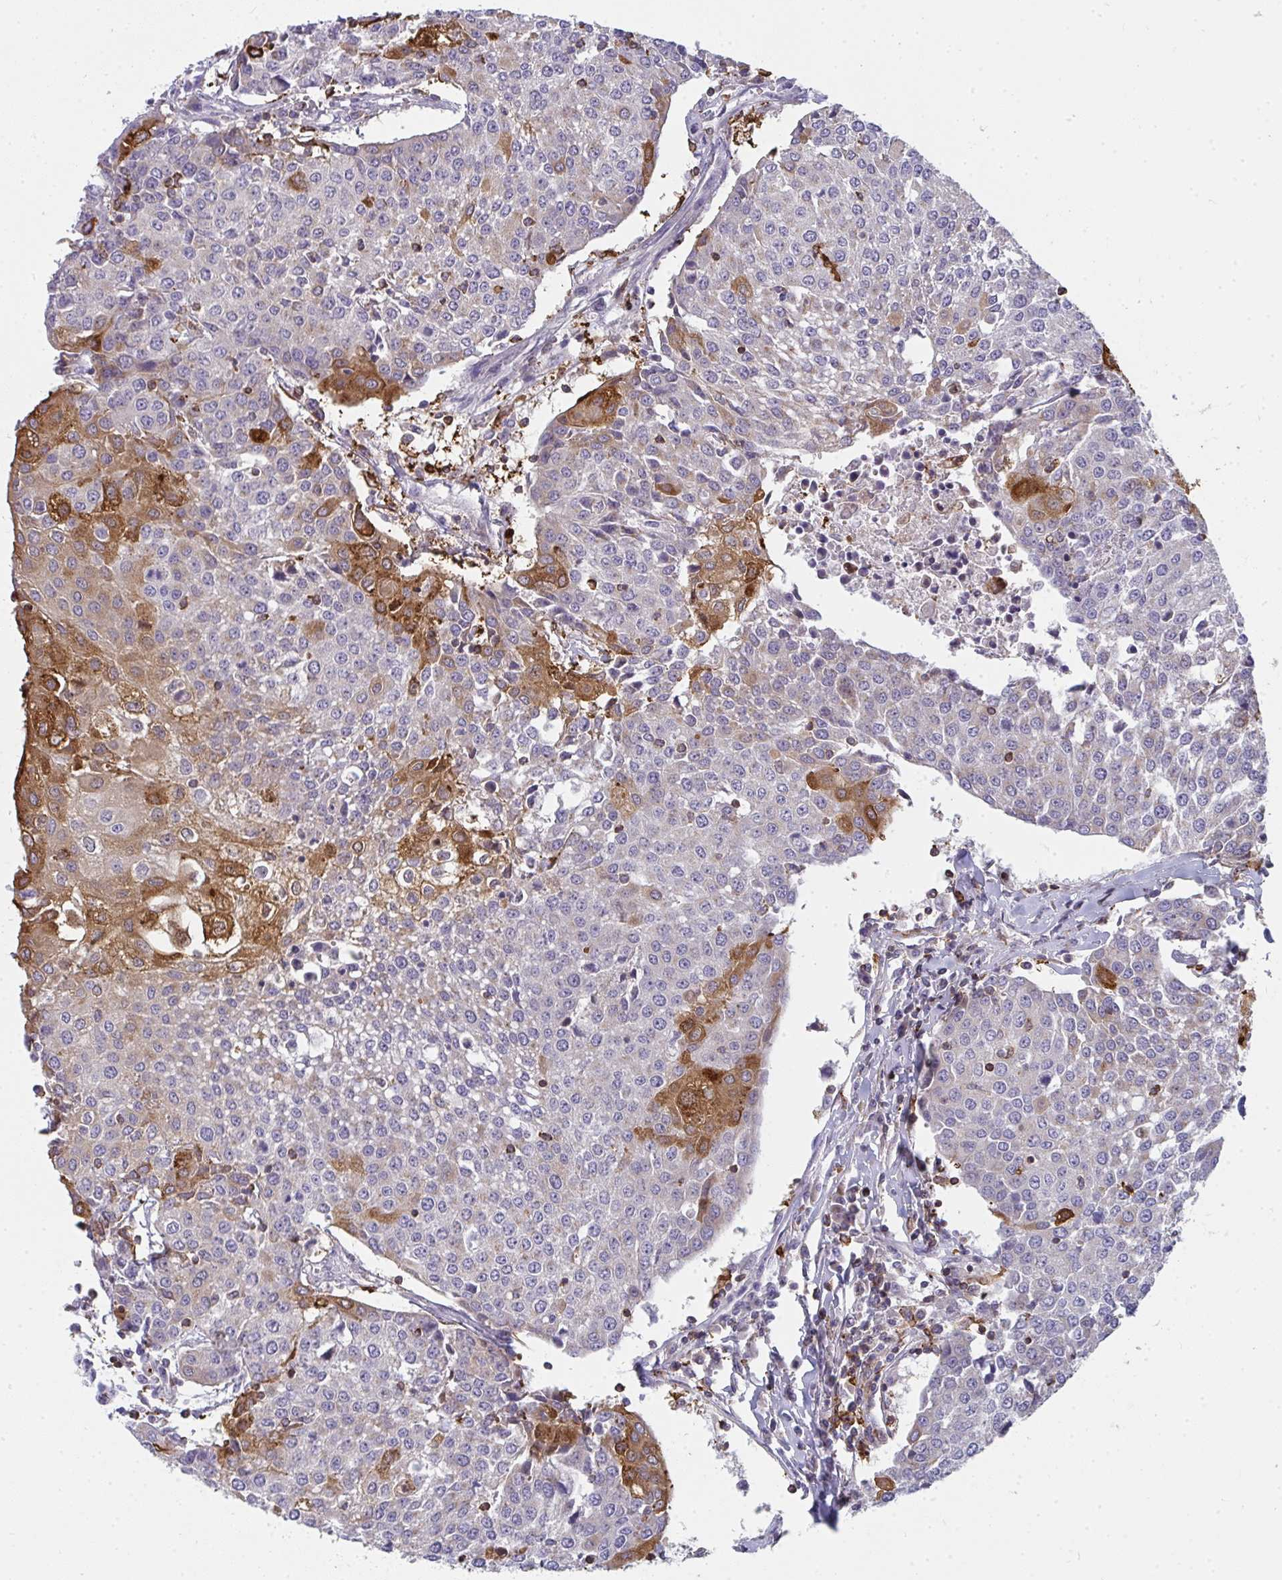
{"staining": {"intensity": "moderate", "quantity": "<25%", "location": "cytoplasmic/membranous"}, "tissue": "urothelial cancer", "cell_type": "Tumor cells", "image_type": "cancer", "snomed": [{"axis": "morphology", "description": "Urothelial carcinoma, High grade"}, {"axis": "topography", "description": "Urinary bladder"}], "caption": "Brown immunohistochemical staining in urothelial cancer demonstrates moderate cytoplasmic/membranous positivity in approximately <25% of tumor cells.", "gene": "CSF3R", "patient": {"sex": "female", "age": 85}}